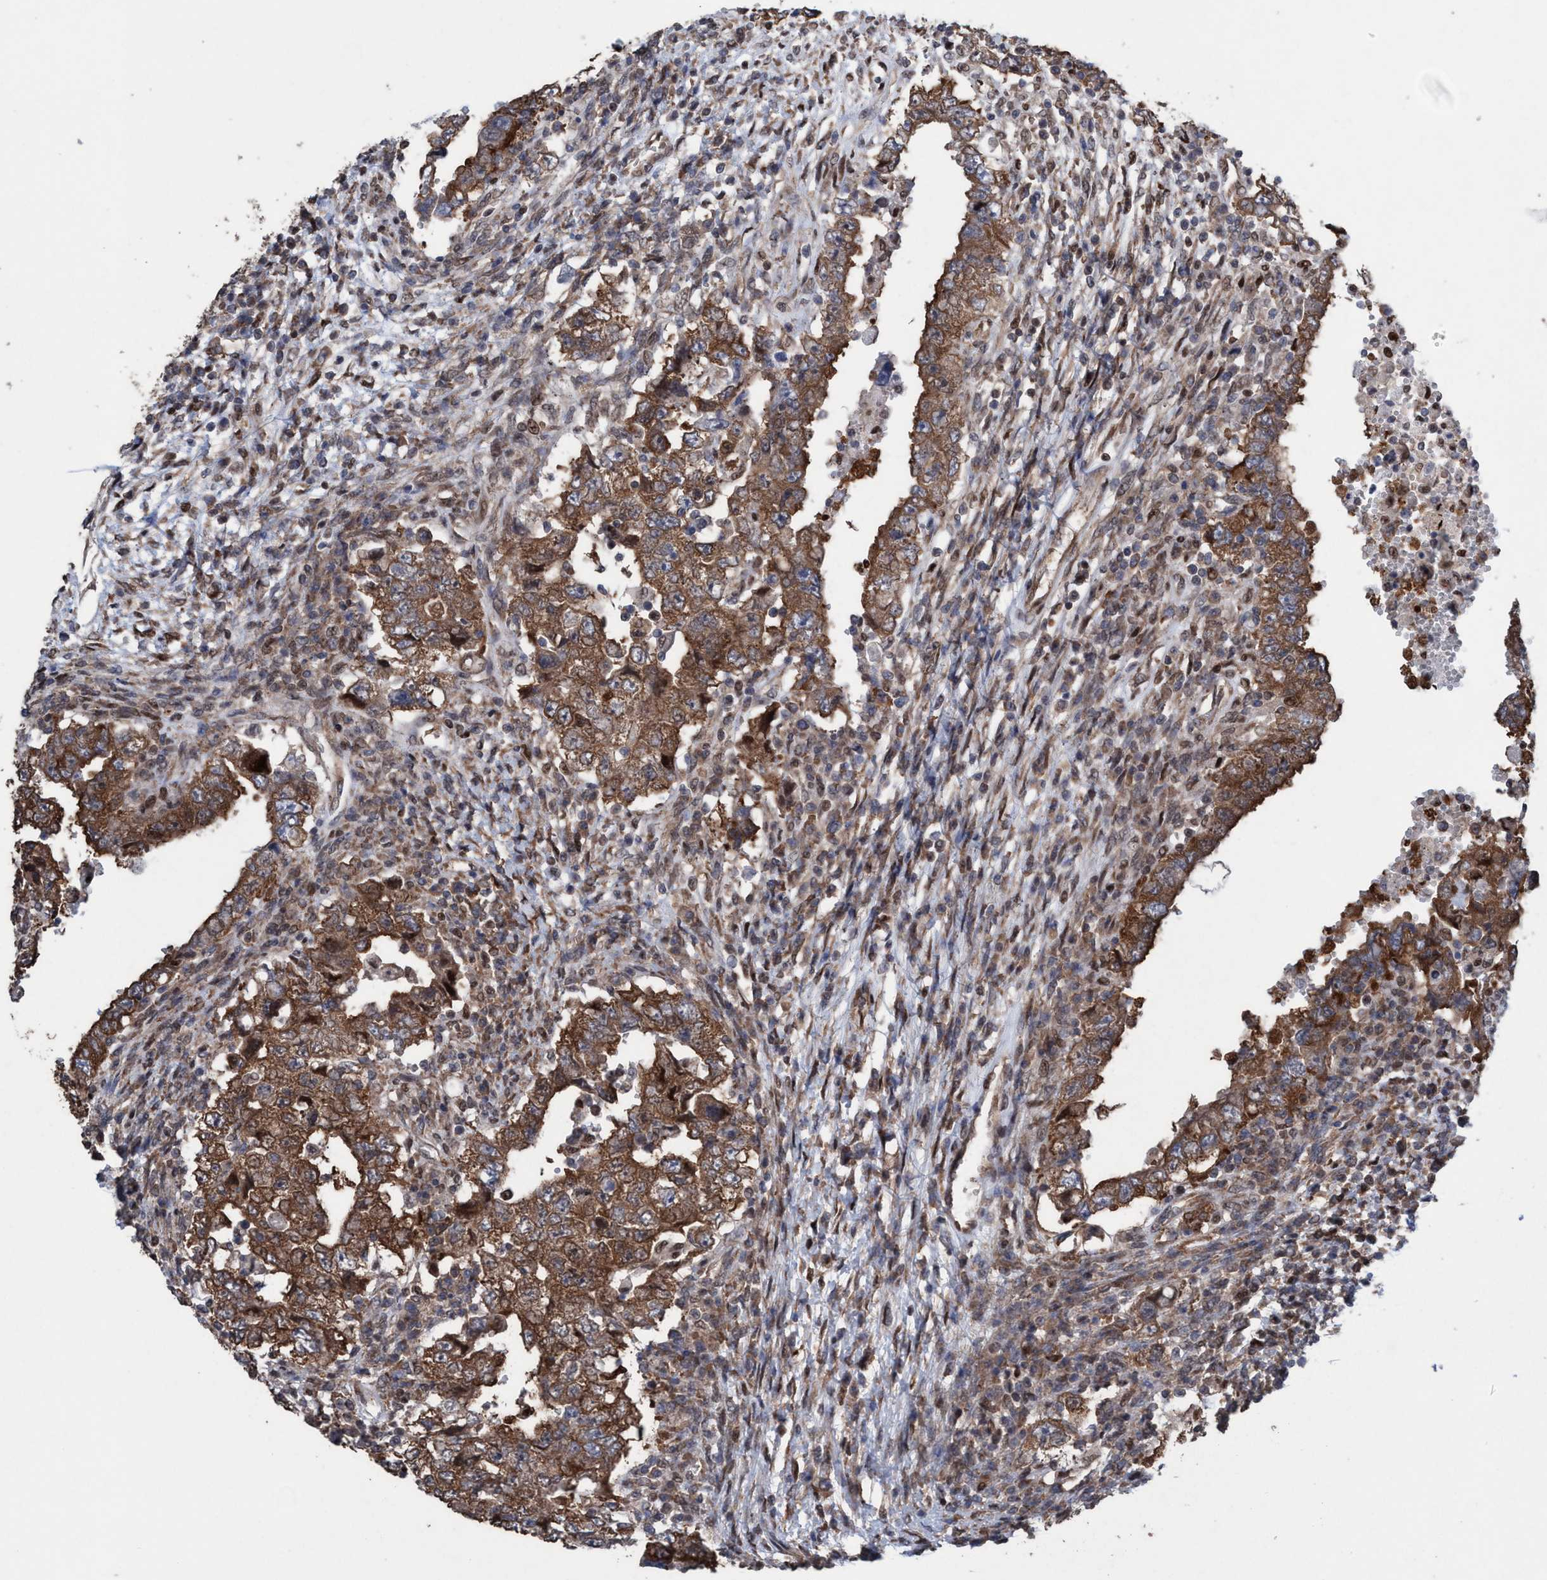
{"staining": {"intensity": "moderate", "quantity": ">75%", "location": "cytoplasmic/membranous"}, "tissue": "testis cancer", "cell_type": "Tumor cells", "image_type": "cancer", "snomed": [{"axis": "morphology", "description": "Carcinoma, Embryonal, NOS"}, {"axis": "topography", "description": "Testis"}], "caption": "A high-resolution histopathology image shows immunohistochemistry staining of embryonal carcinoma (testis), which exhibits moderate cytoplasmic/membranous staining in about >75% of tumor cells.", "gene": "METAP2", "patient": {"sex": "male", "age": 26}}